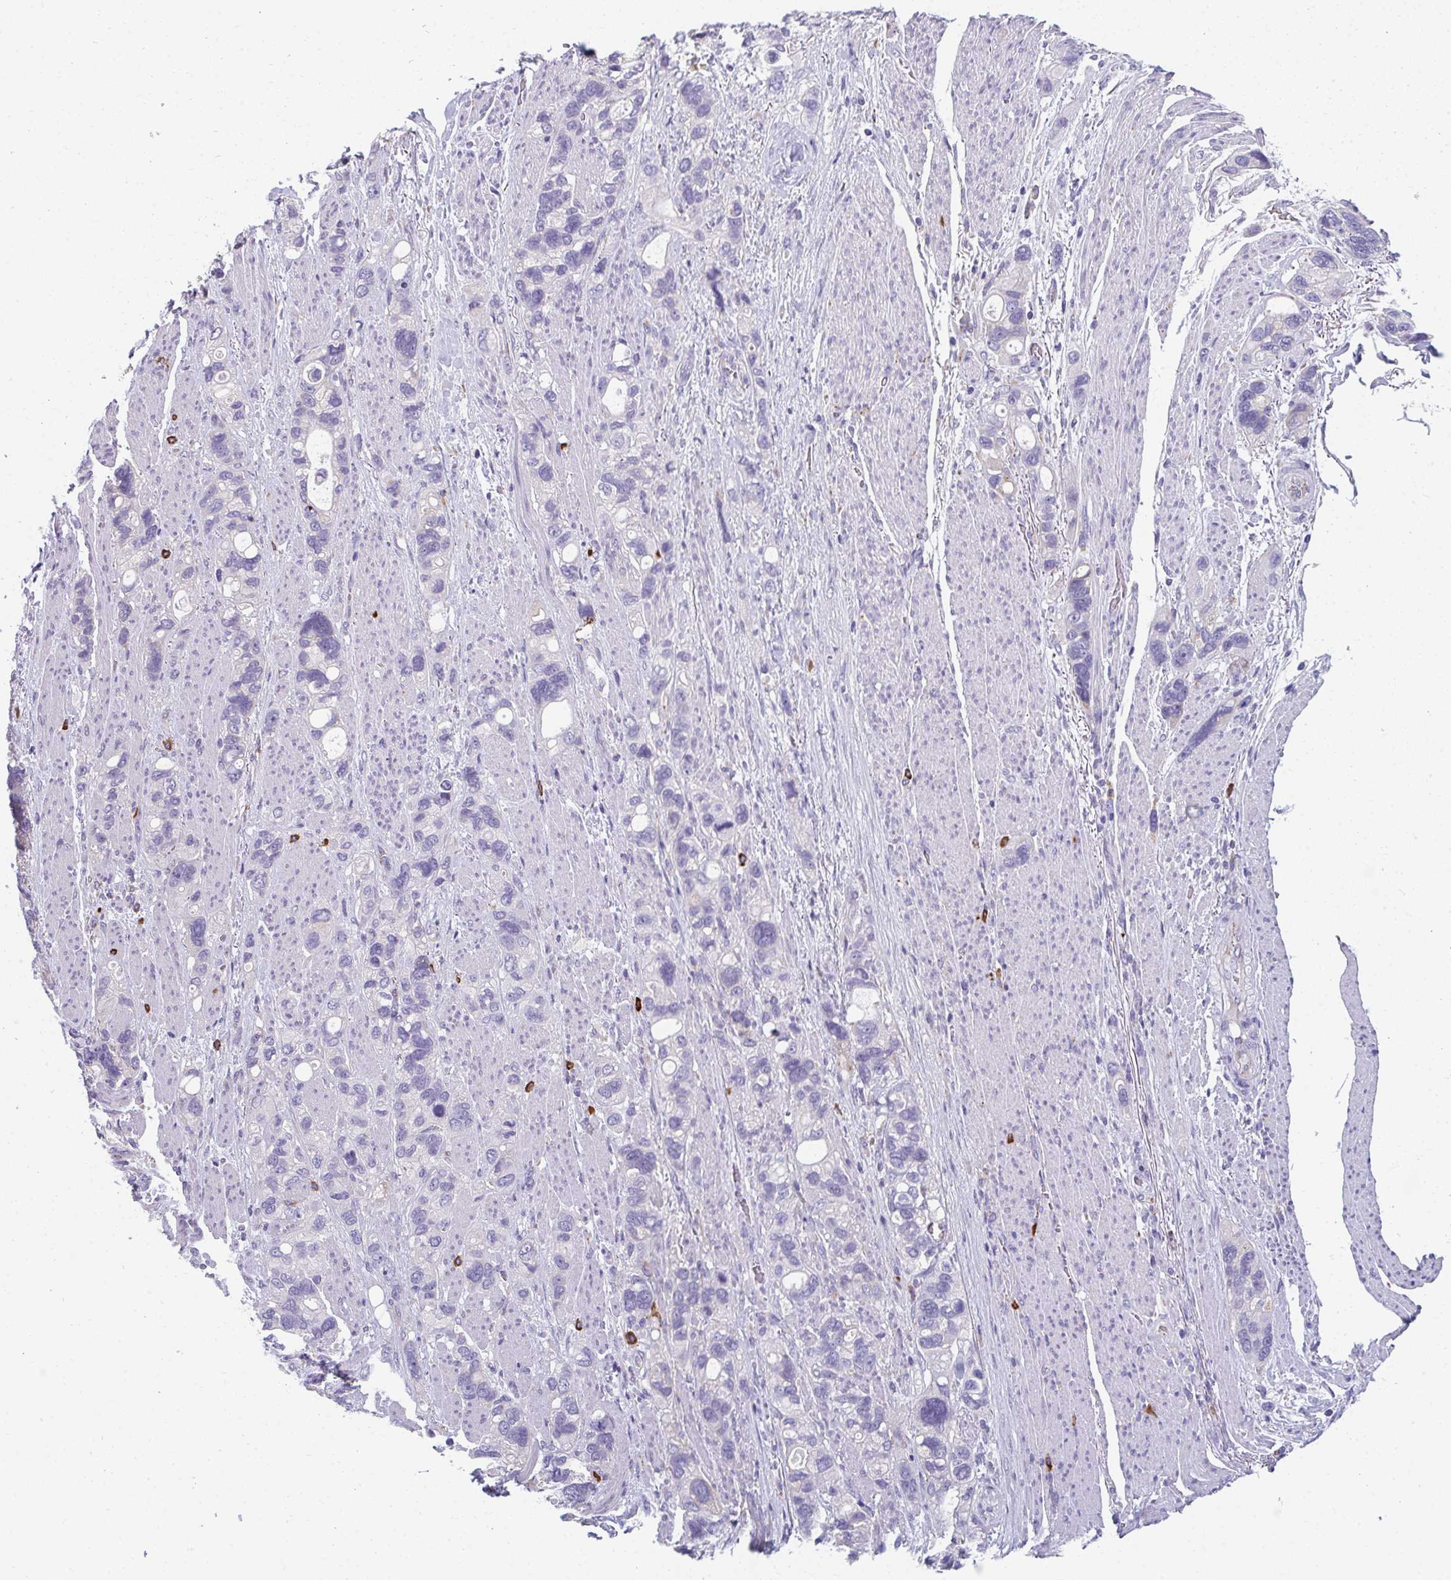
{"staining": {"intensity": "negative", "quantity": "none", "location": "none"}, "tissue": "stomach cancer", "cell_type": "Tumor cells", "image_type": "cancer", "snomed": [{"axis": "morphology", "description": "Adenocarcinoma, NOS"}, {"axis": "topography", "description": "Stomach, upper"}], "caption": "A histopathology image of human stomach adenocarcinoma is negative for staining in tumor cells. The staining is performed using DAB brown chromogen with nuclei counter-stained in using hematoxylin.", "gene": "EIF1AD", "patient": {"sex": "female", "age": 81}}